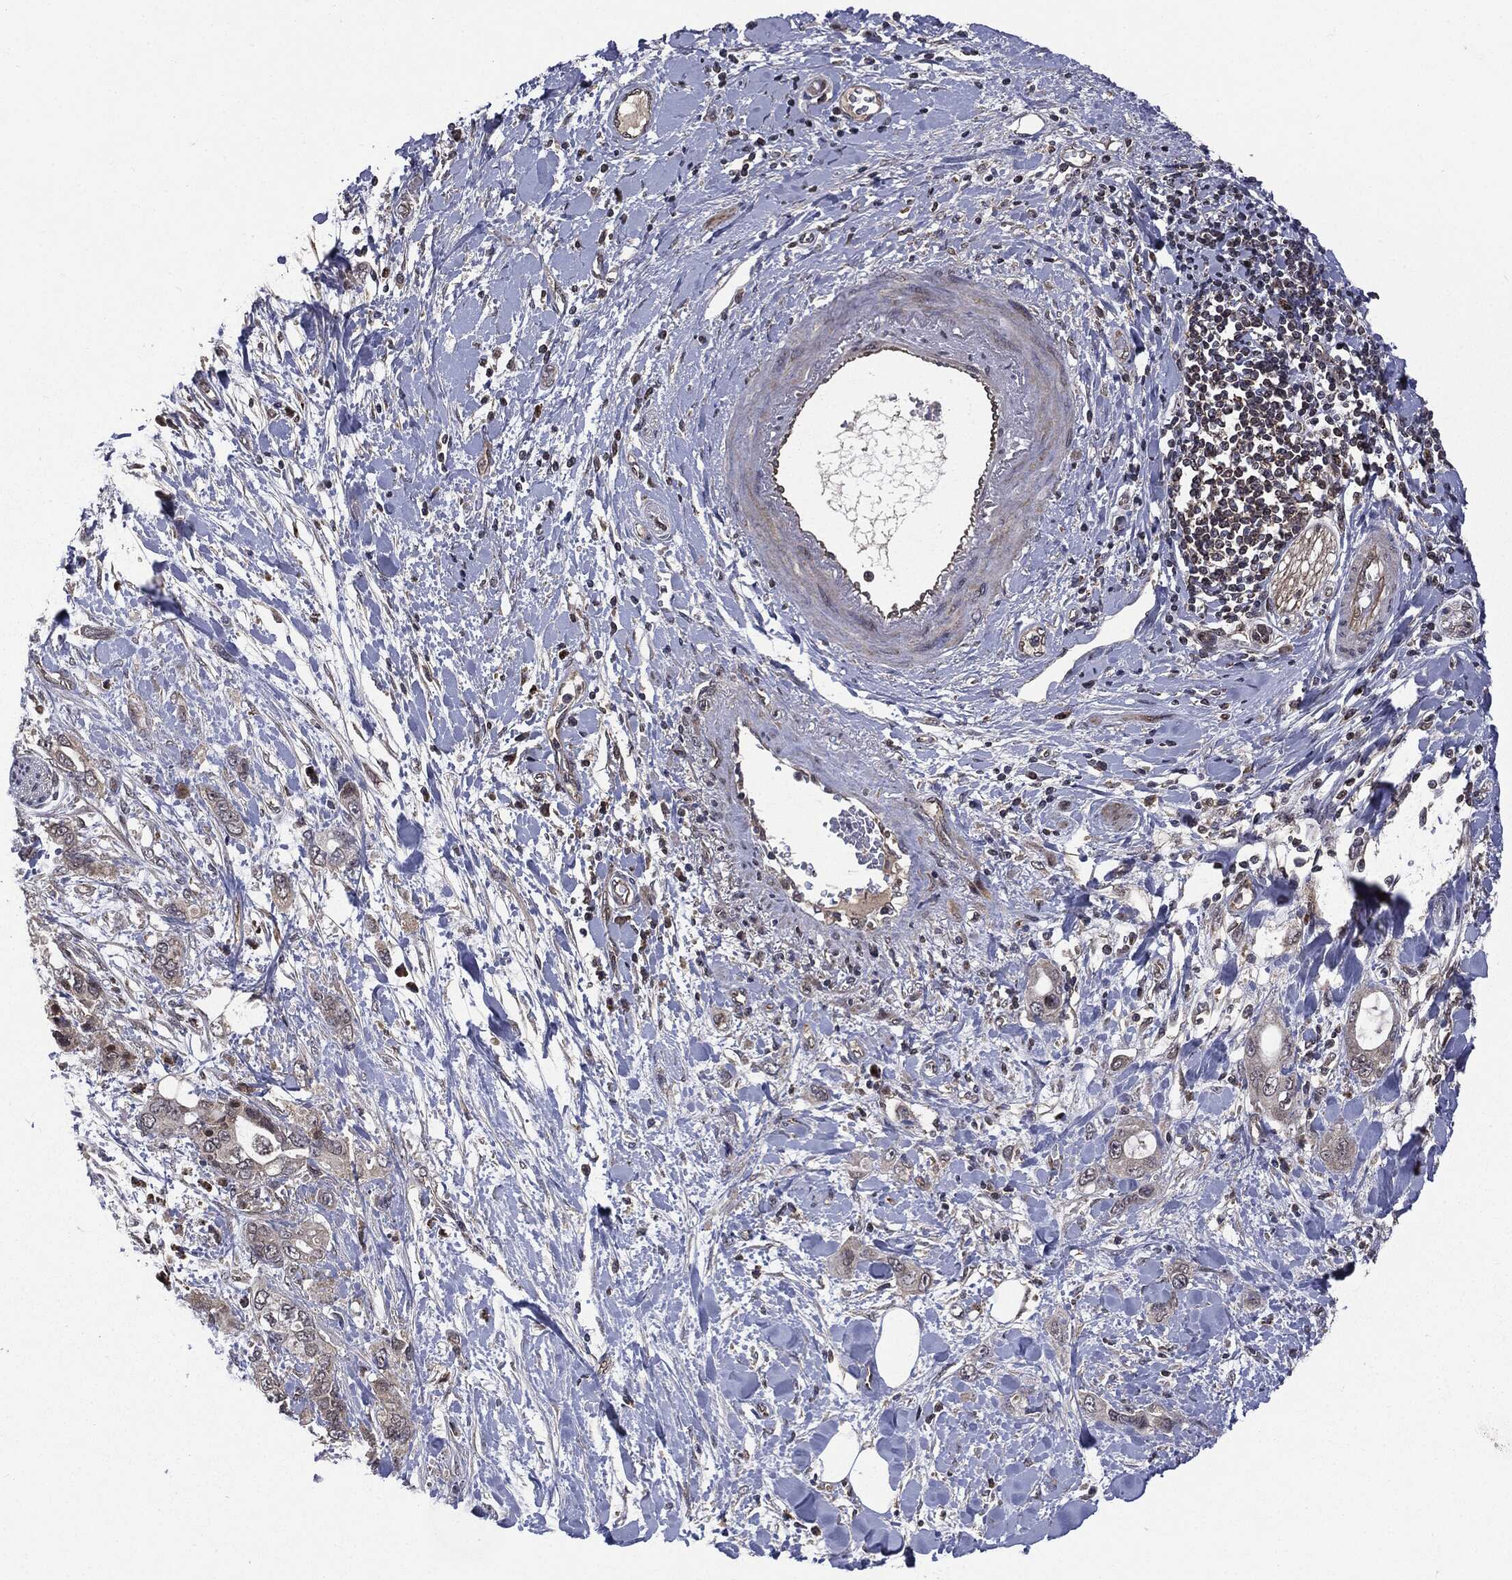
{"staining": {"intensity": "weak", "quantity": "<25%", "location": "cytoplasmic/membranous"}, "tissue": "pancreatic cancer", "cell_type": "Tumor cells", "image_type": "cancer", "snomed": [{"axis": "morphology", "description": "Adenocarcinoma, NOS"}, {"axis": "topography", "description": "Pancreas"}], "caption": "High magnification brightfield microscopy of adenocarcinoma (pancreatic) stained with DAB (brown) and counterstained with hematoxylin (blue): tumor cells show no significant expression.", "gene": "PTPA", "patient": {"sex": "female", "age": 56}}